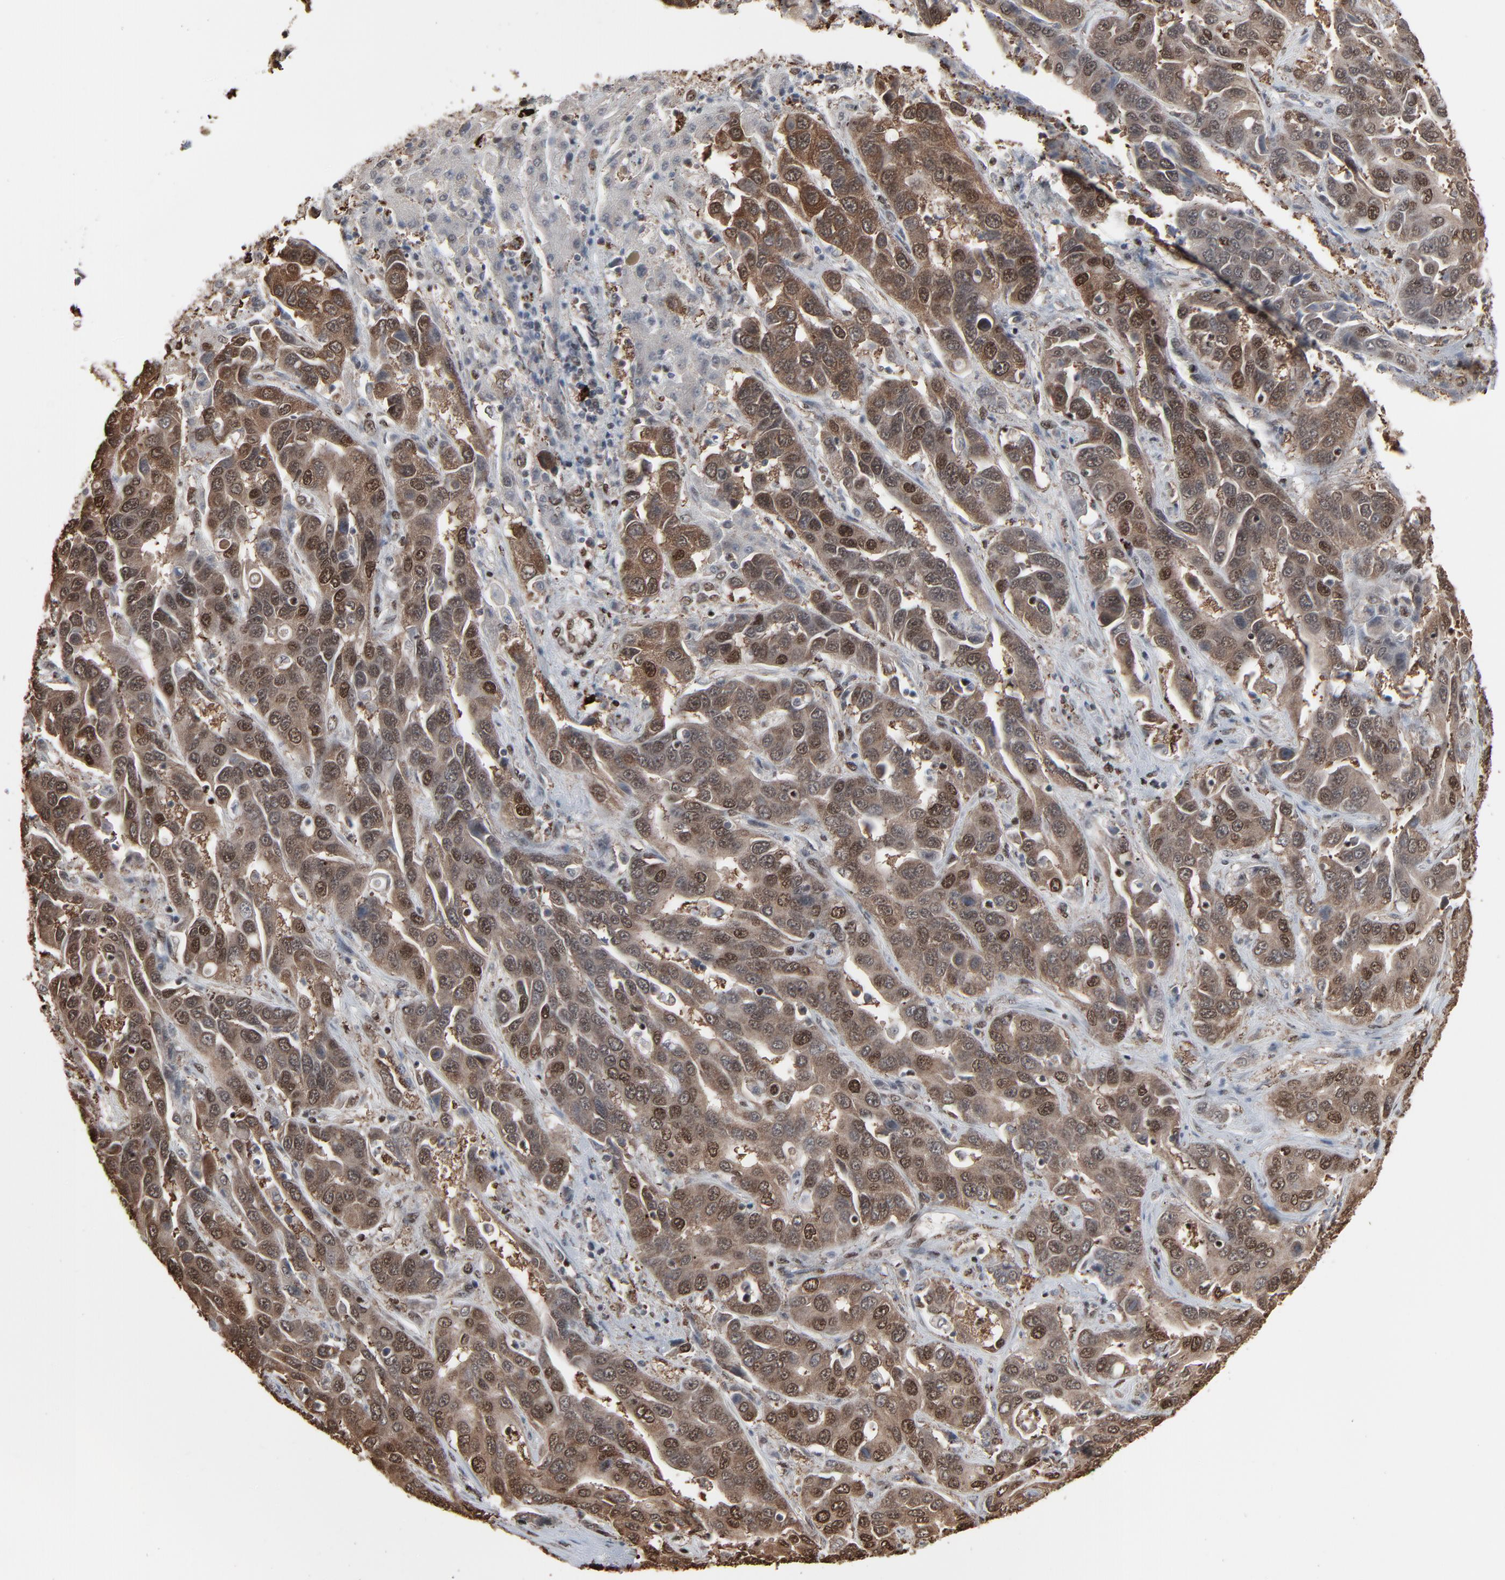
{"staining": {"intensity": "strong", "quantity": ">75%", "location": "cytoplasmic/membranous,nuclear"}, "tissue": "liver cancer", "cell_type": "Tumor cells", "image_type": "cancer", "snomed": [{"axis": "morphology", "description": "Cholangiocarcinoma"}, {"axis": "topography", "description": "Liver"}], "caption": "About >75% of tumor cells in liver cancer display strong cytoplasmic/membranous and nuclear protein staining as visualized by brown immunohistochemical staining.", "gene": "MEIS2", "patient": {"sex": "female", "age": 52}}